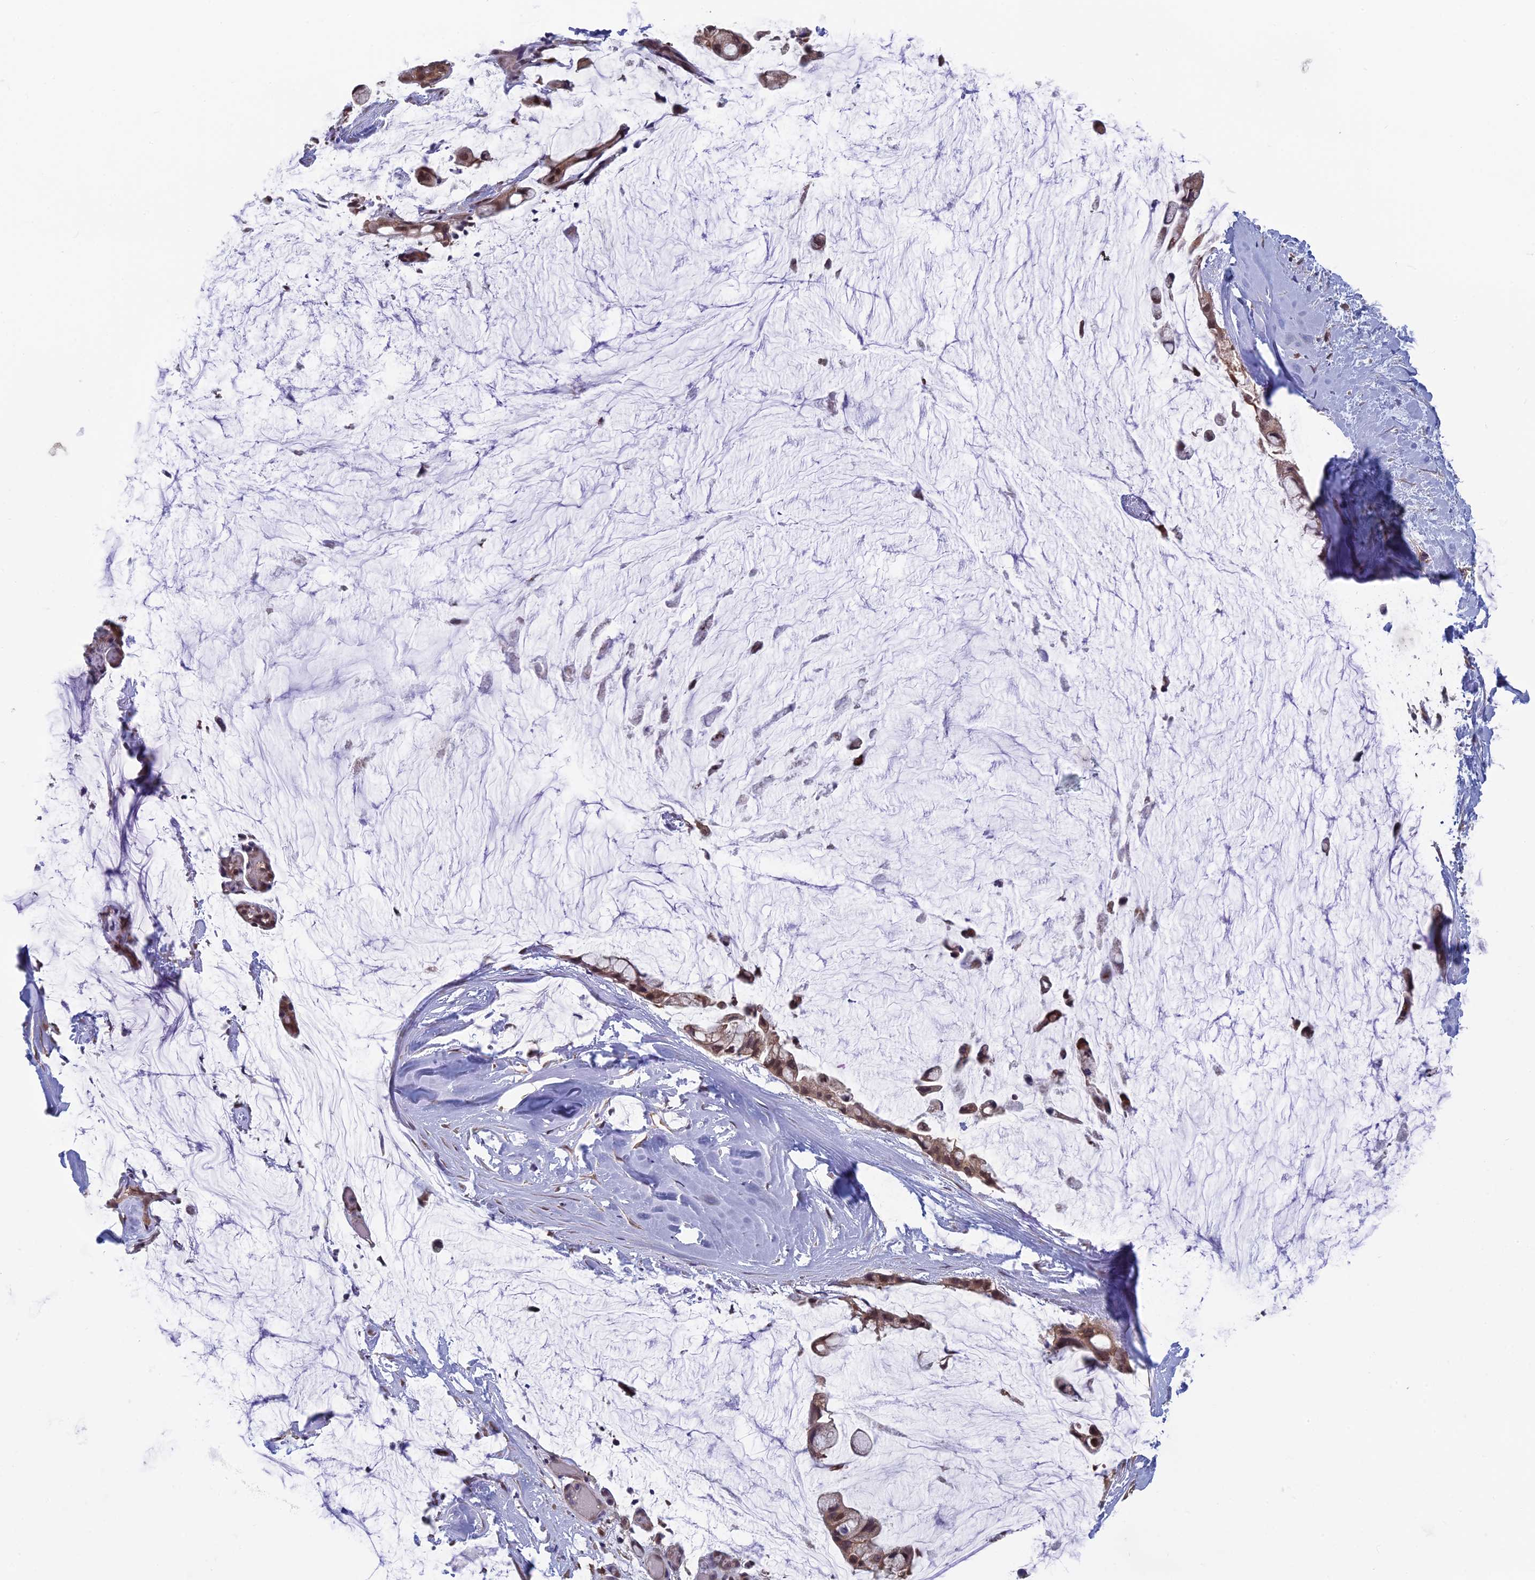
{"staining": {"intensity": "moderate", "quantity": ">75%", "location": "cytoplasmic/membranous,nuclear"}, "tissue": "ovarian cancer", "cell_type": "Tumor cells", "image_type": "cancer", "snomed": [{"axis": "morphology", "description": "Cystadenocarcinoma, mucinous, NOS"}, {"axis": "topography", "description": "Ovary"}], "caption": "A brown stain labels moderate cytoplasmic/membranous and nuclear positivity of a protein in ovarian mucinous cystadenocarcinoma tumor cells.", "gene": "MRI1", "patient": {"sex": "female", "age": 39}}